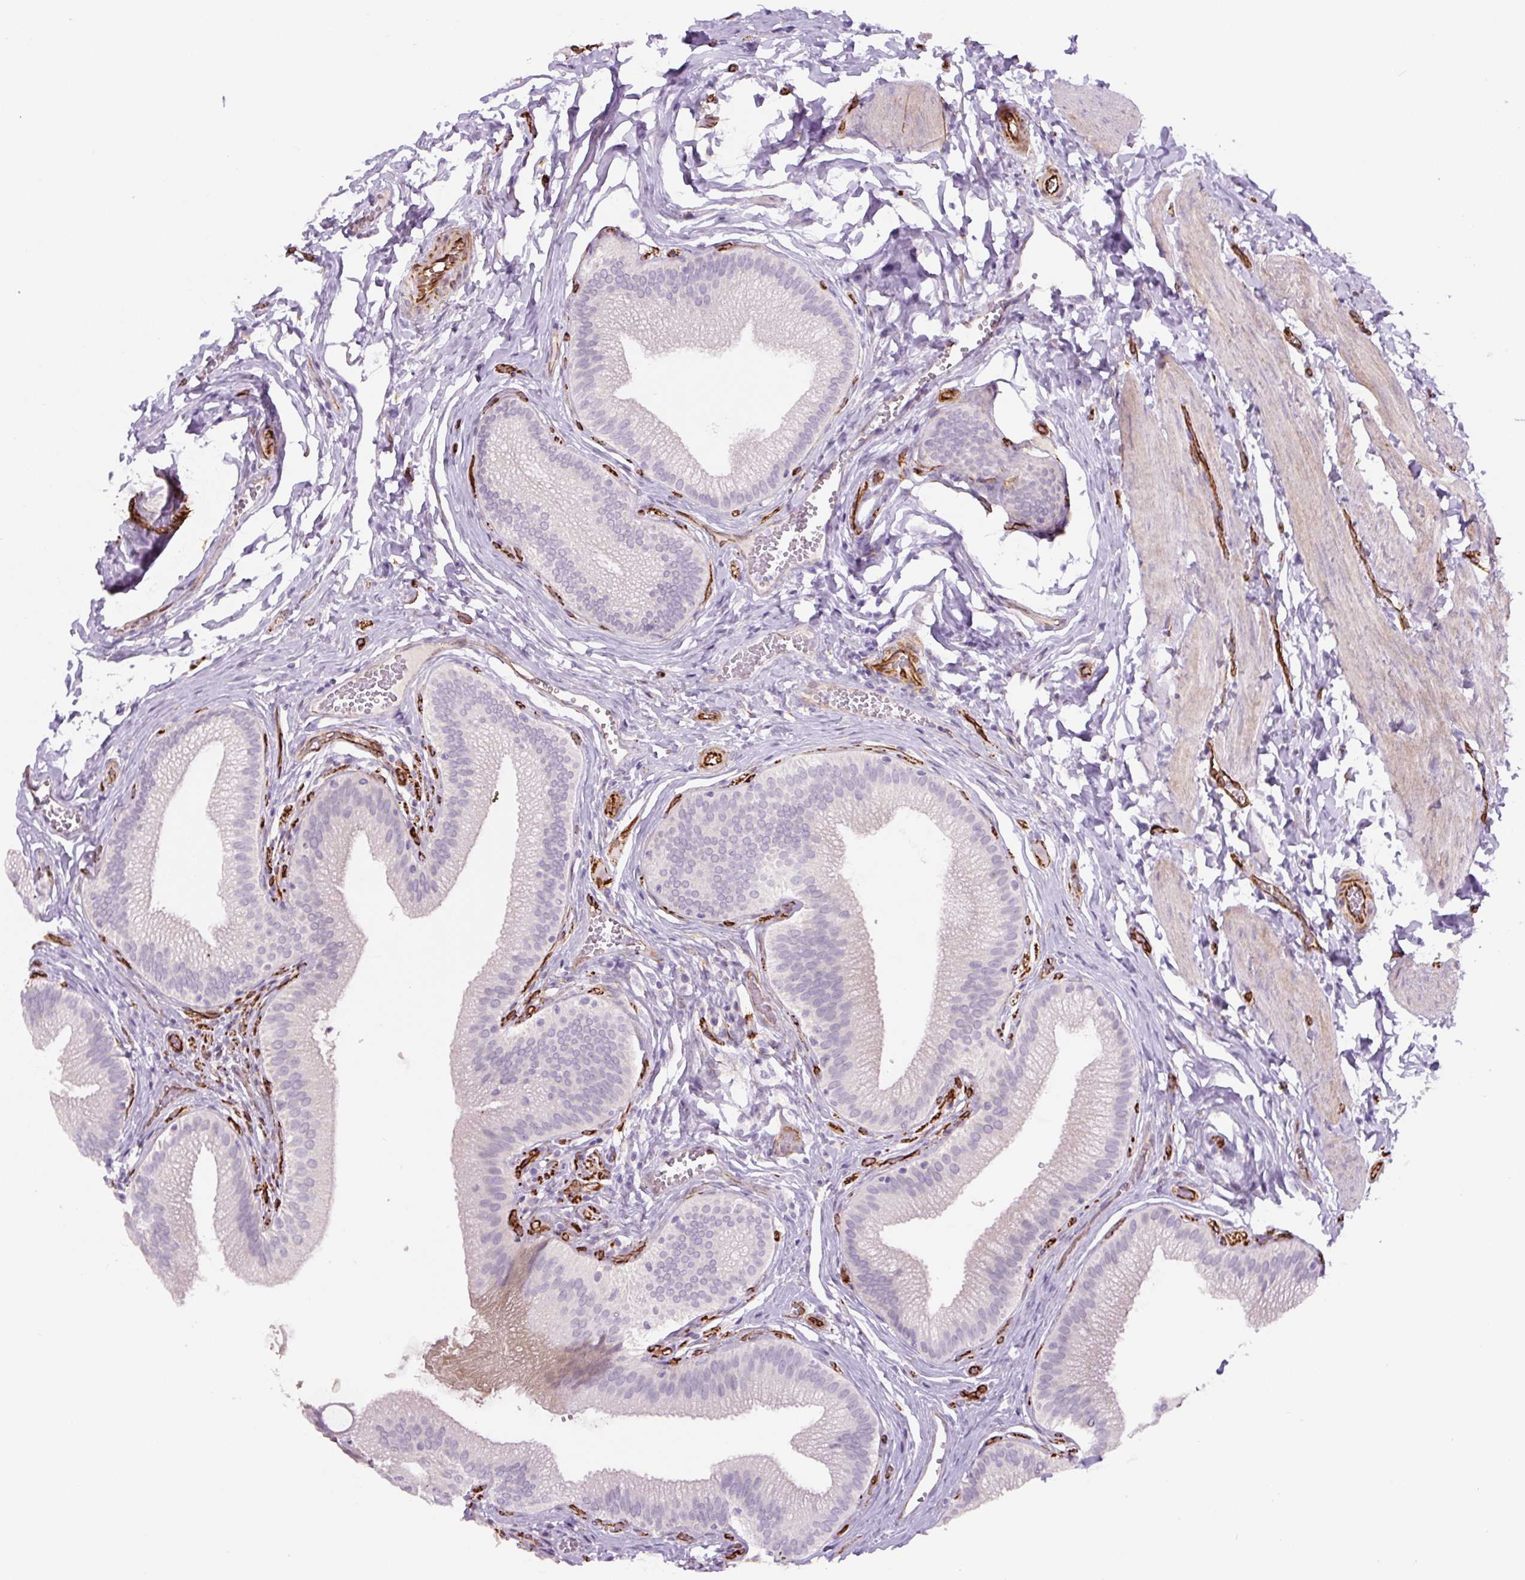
{"staining": {"intensity": "negative", "quantity": "none", "location": "none"}, "tissue": "gallbladder", "cell_type": "Glandular cells", "image_type": "normal", "snomed": [{"axis": "morphology", "description": "Normal tissue, NOS"}, {"axis": "topography", "description": "Gallbladder"}], "caption": "Immunohistochemistry (IHC) micrograph of benign gallbladder stained for a protein (brown), which displays no positivity in glandular cells.", "gene": "NES", "patient": {"sex": "male", "age": 17}}